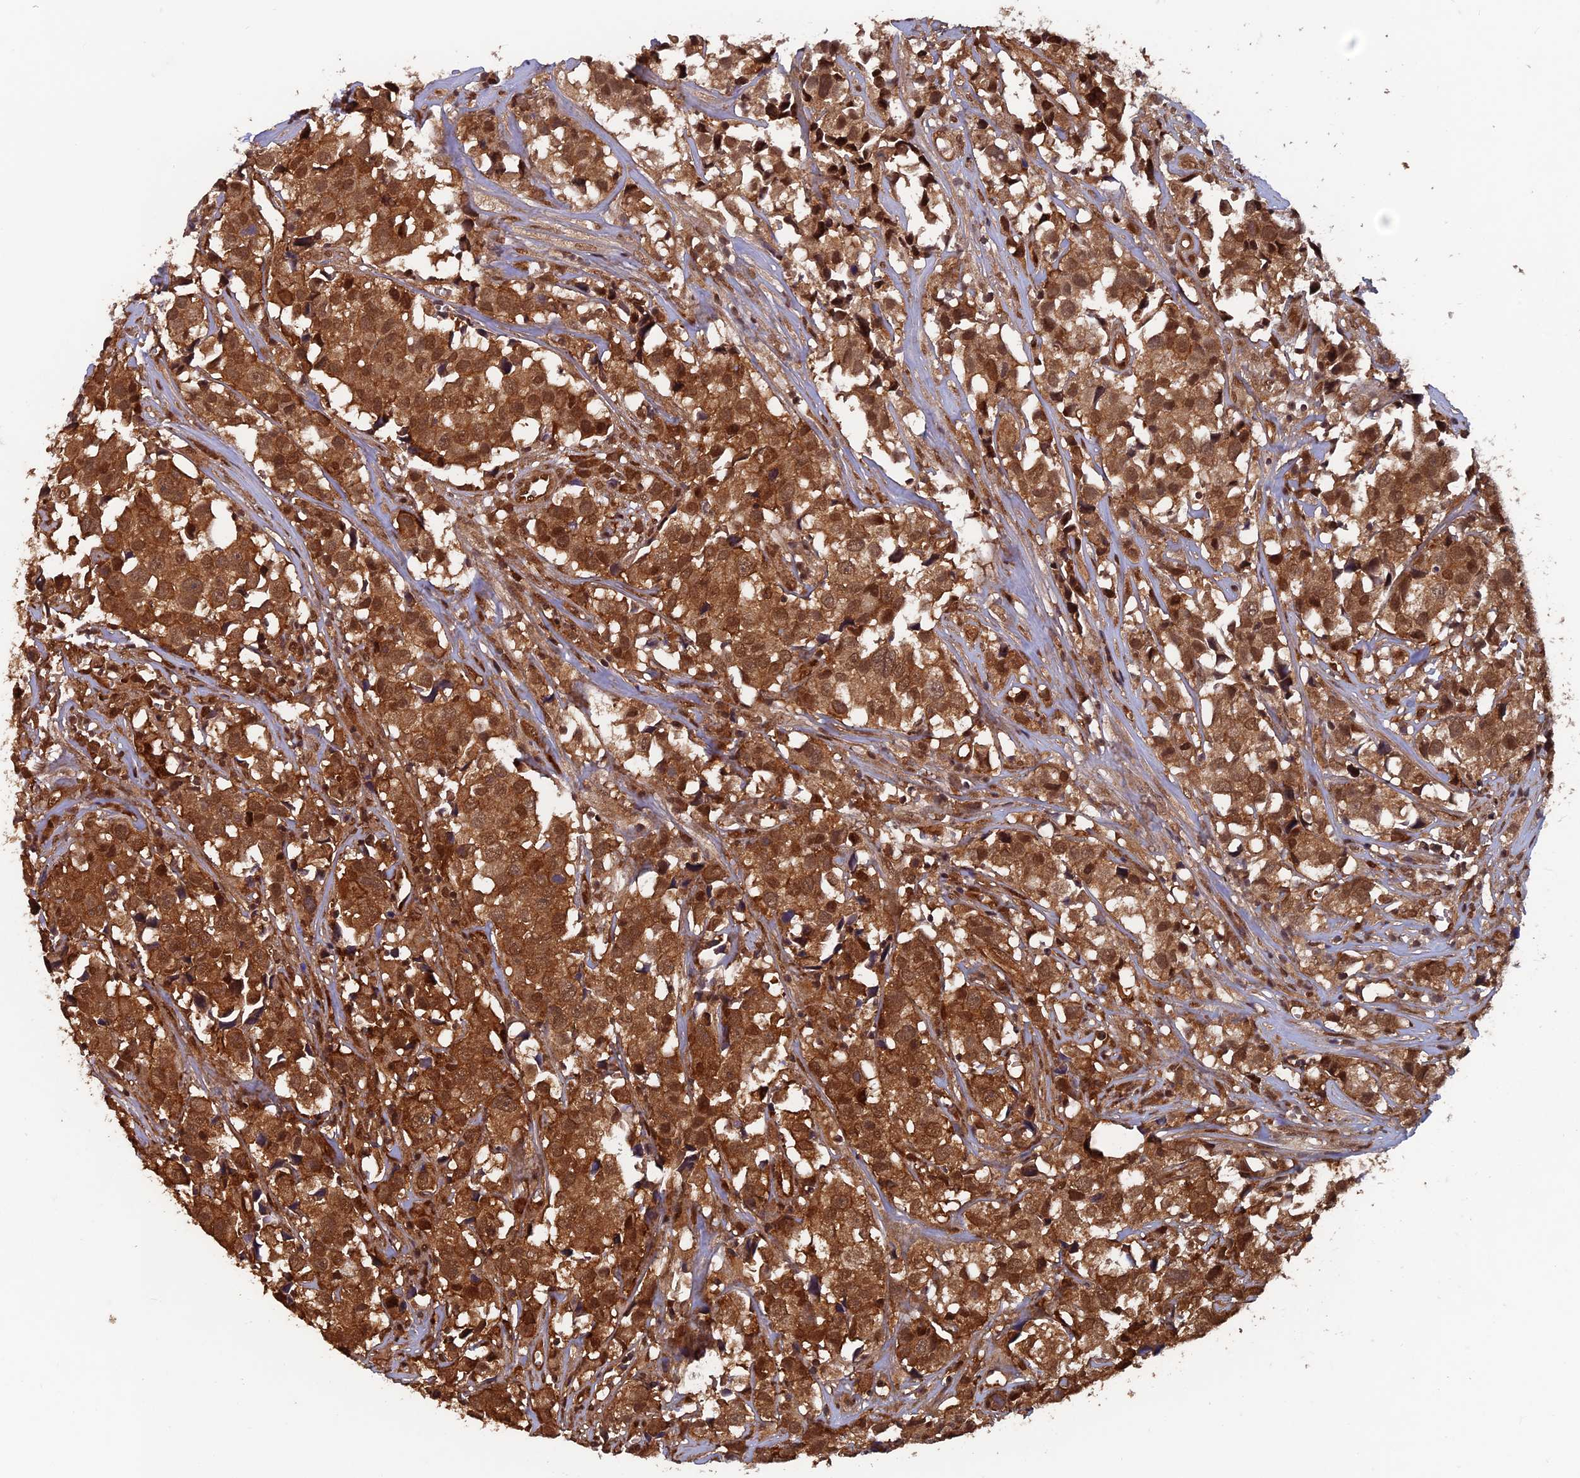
{"staining": {"intensity": "strong", "quantity": ">75%", "location": "cytoplasmic/membranous,nuclear"}, "tissue": "urothelial cancer", "cell_type": "Tumor cells", "image_type": "cancer", "snomed": [{"axis": "morphology", "description": "Urothelial carcinoma, High grade"}, {"axis": "topography", "description": "Urinary bladder"}], "caption": "DAB (3,3'-diaminobenzidine) immunohistochemical staining of human urothelial carcinoma (high-grade) reveals strong cytoplasmic/membranous and nuclear protein expression in about >75% of tumor cells. (DAB IHC with brightfield microscopy, high magnification).", "gene": "FAM53C", "patient": {"sex": "female", "age": 75}}